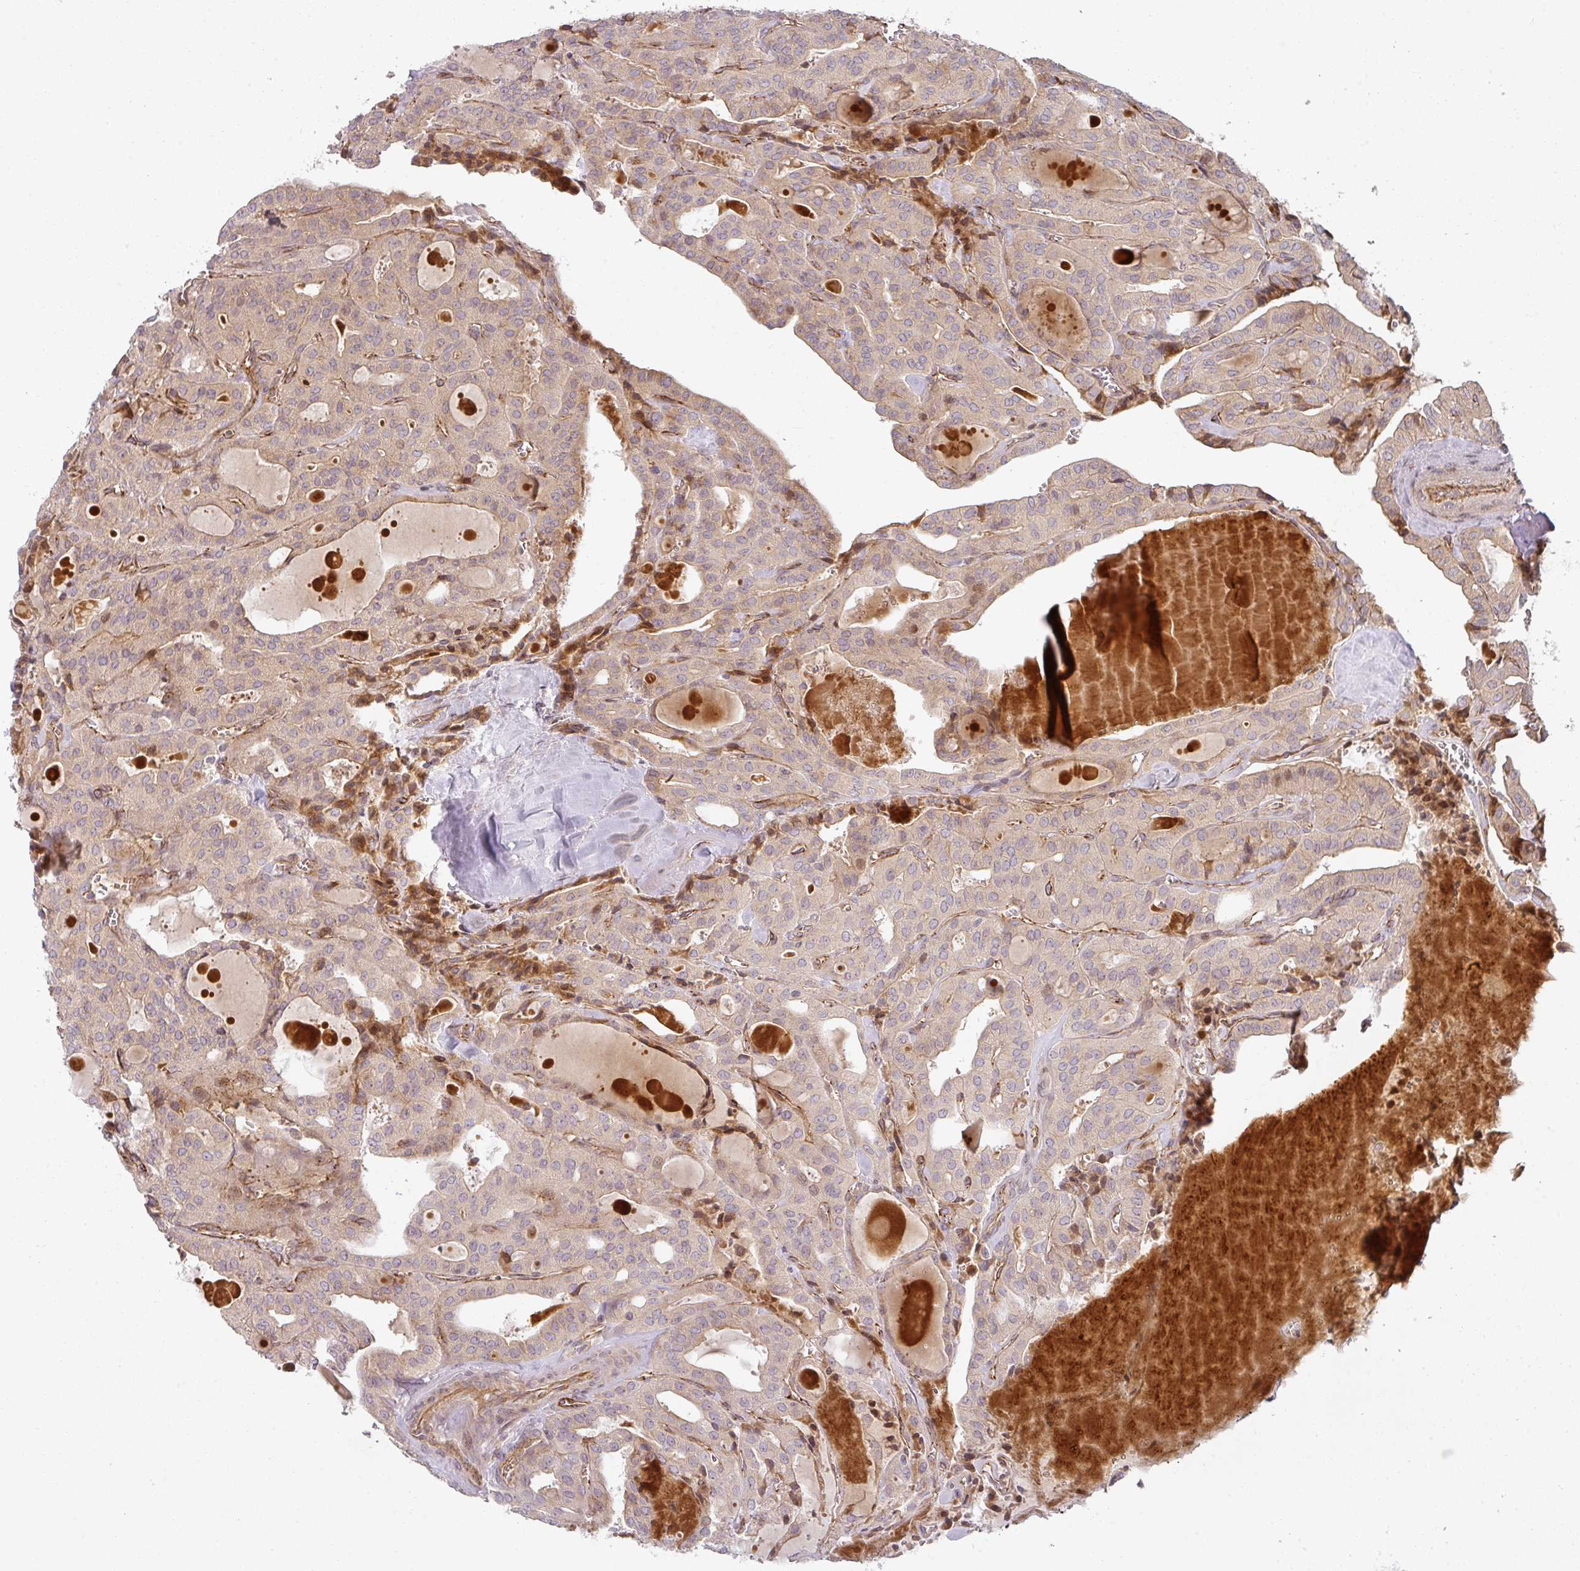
{"staining": {"intensity": "weak", "quantity": "<25%", "location": "cytoplasmic/membranous"}, "tissue": "thyroid cancer", "cell_type": "Tumor cells", "image_type": "cancer", "snomed": [{"axis": "morphology", "description": "Papillary adenocarcinoma, NOS"}, {"axis": "topography", "description": "Thyroid gland"}], "caption": "Tumor cells show no significant expression in thyroid cancer.", "gene": "CNOT1", "patient": {"sex": "male", "age": 52}}